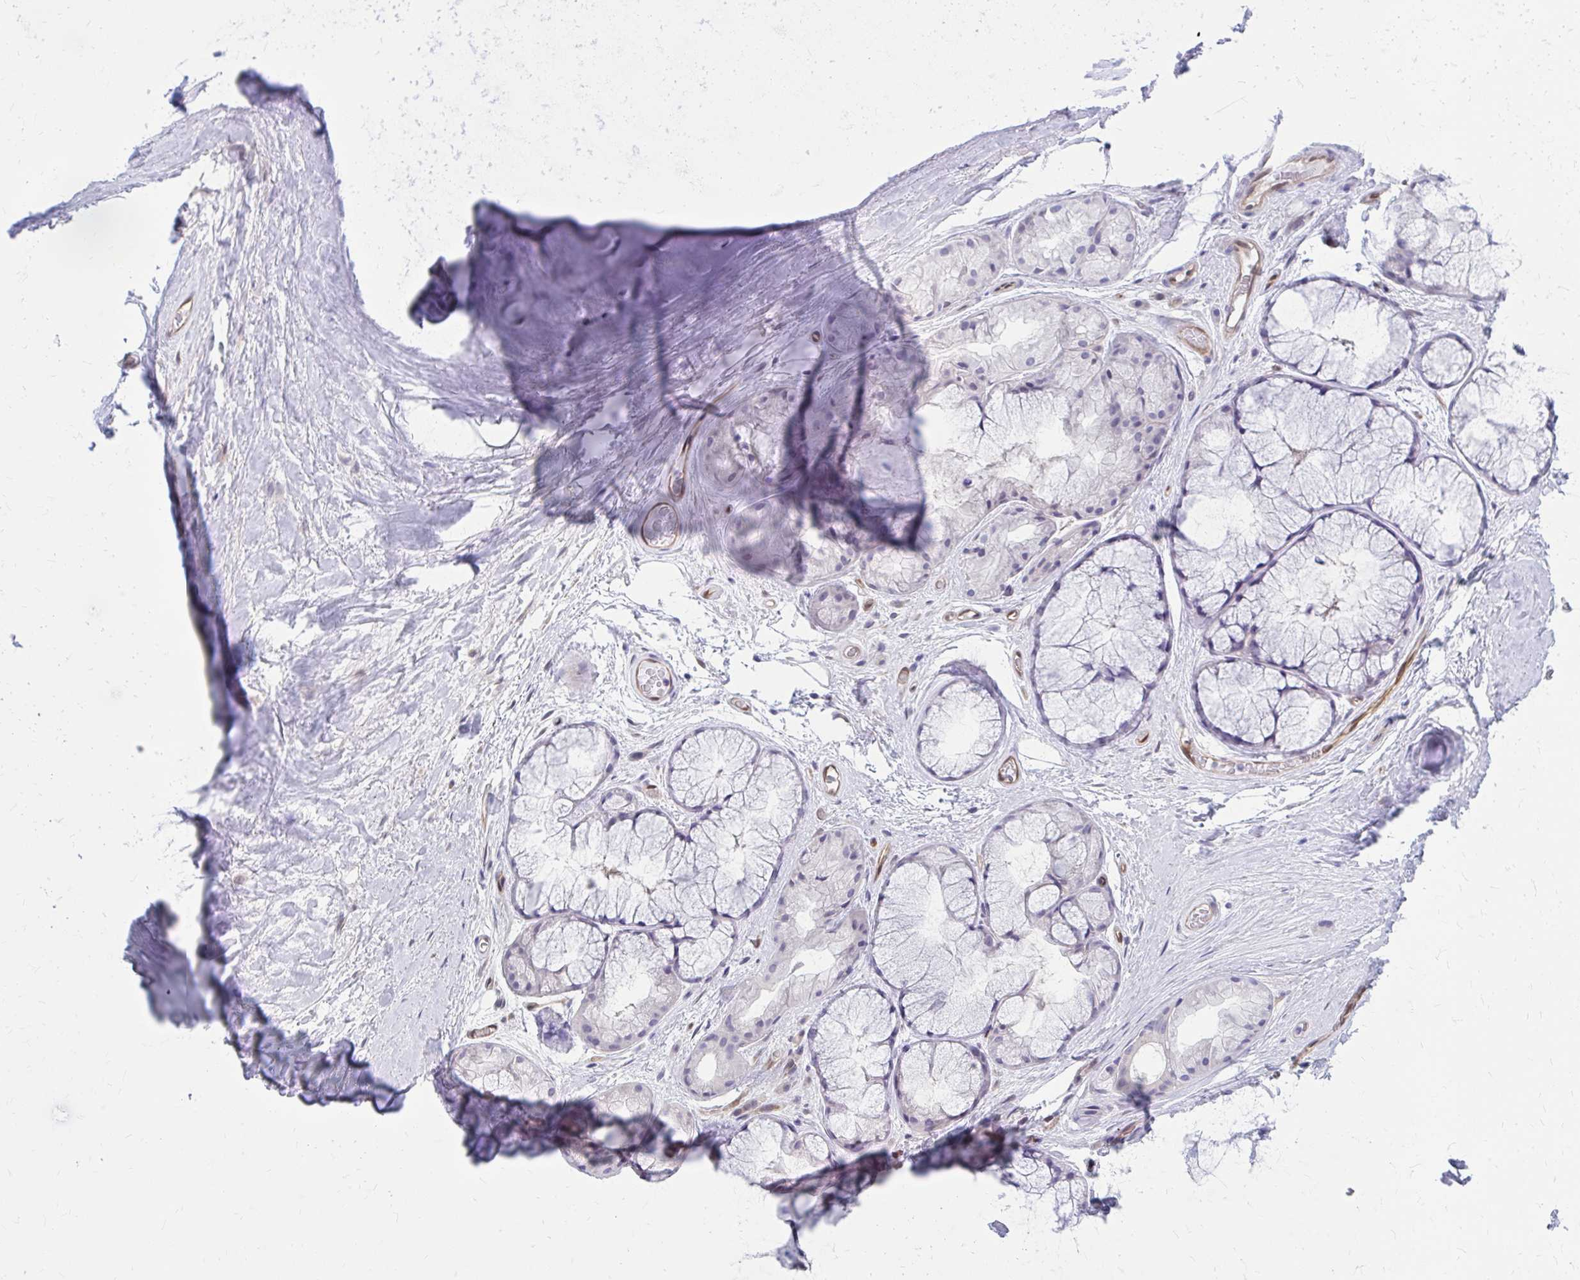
{"staining": {"intensity": "negative", "quantity": "none", "location": "none"}, "tissue": "adipose tissue", "cell_type": "Adipocytes", "image_type": "normal", "snomed": [{"axis": "morphology", "description": "Normal tissue, NOS"}, {"axis": "topography", "description": "Lymph node"}, {"axis": "topography", "description": "Cartilage tissue"}, {"axis": "topography", "description": "Nasopharynx"}], "caption": "Unremarkable adipose tissue was stained to show a protein in brown. There is no significant positivity in adipocytes. (Brightfield microscopy of DAB IHC at high magnification).", "gene": "CLIC2", "patient": {"sex": "male", "age": 63}}